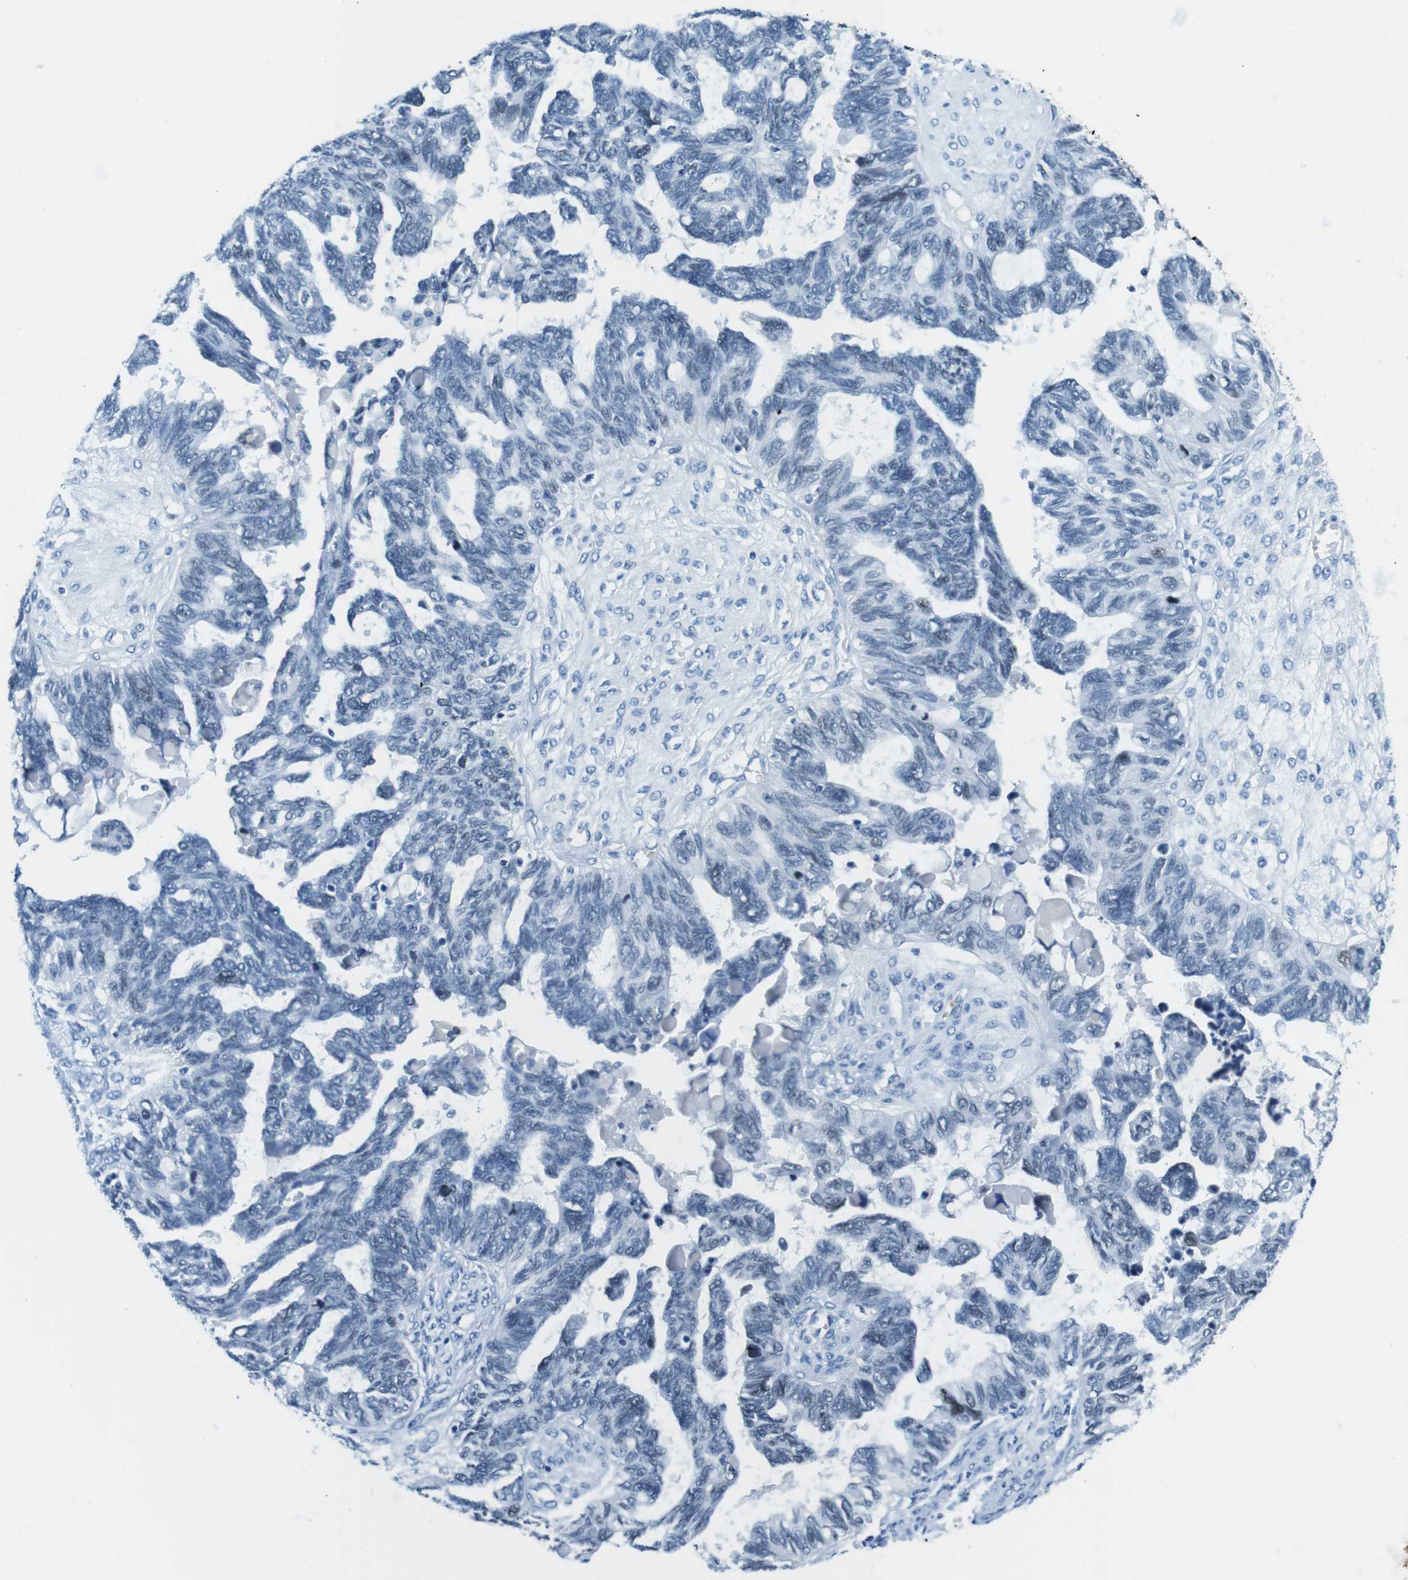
{"staining": {"intensity": "weak", "quantity": "<25%", "location": "nuclear"}, "tissue": "ovarian cancer", "cell_type": "Tumor cells", "image_type": "cancer", "snomed": [{"axis": "morphology", "description": "Cystadenocarcinoma, serous, NOS"}, {"axis": "topography", "description": "Ovary"}], "caption": "High power microscopy image of an immunohistochemistry image of serous cystadenocarcinoma (ovarian), revealing no significant positivity in tumor cells.", "gene": "TFAP2C", "patient": {"sex": "female", "age": 79}}